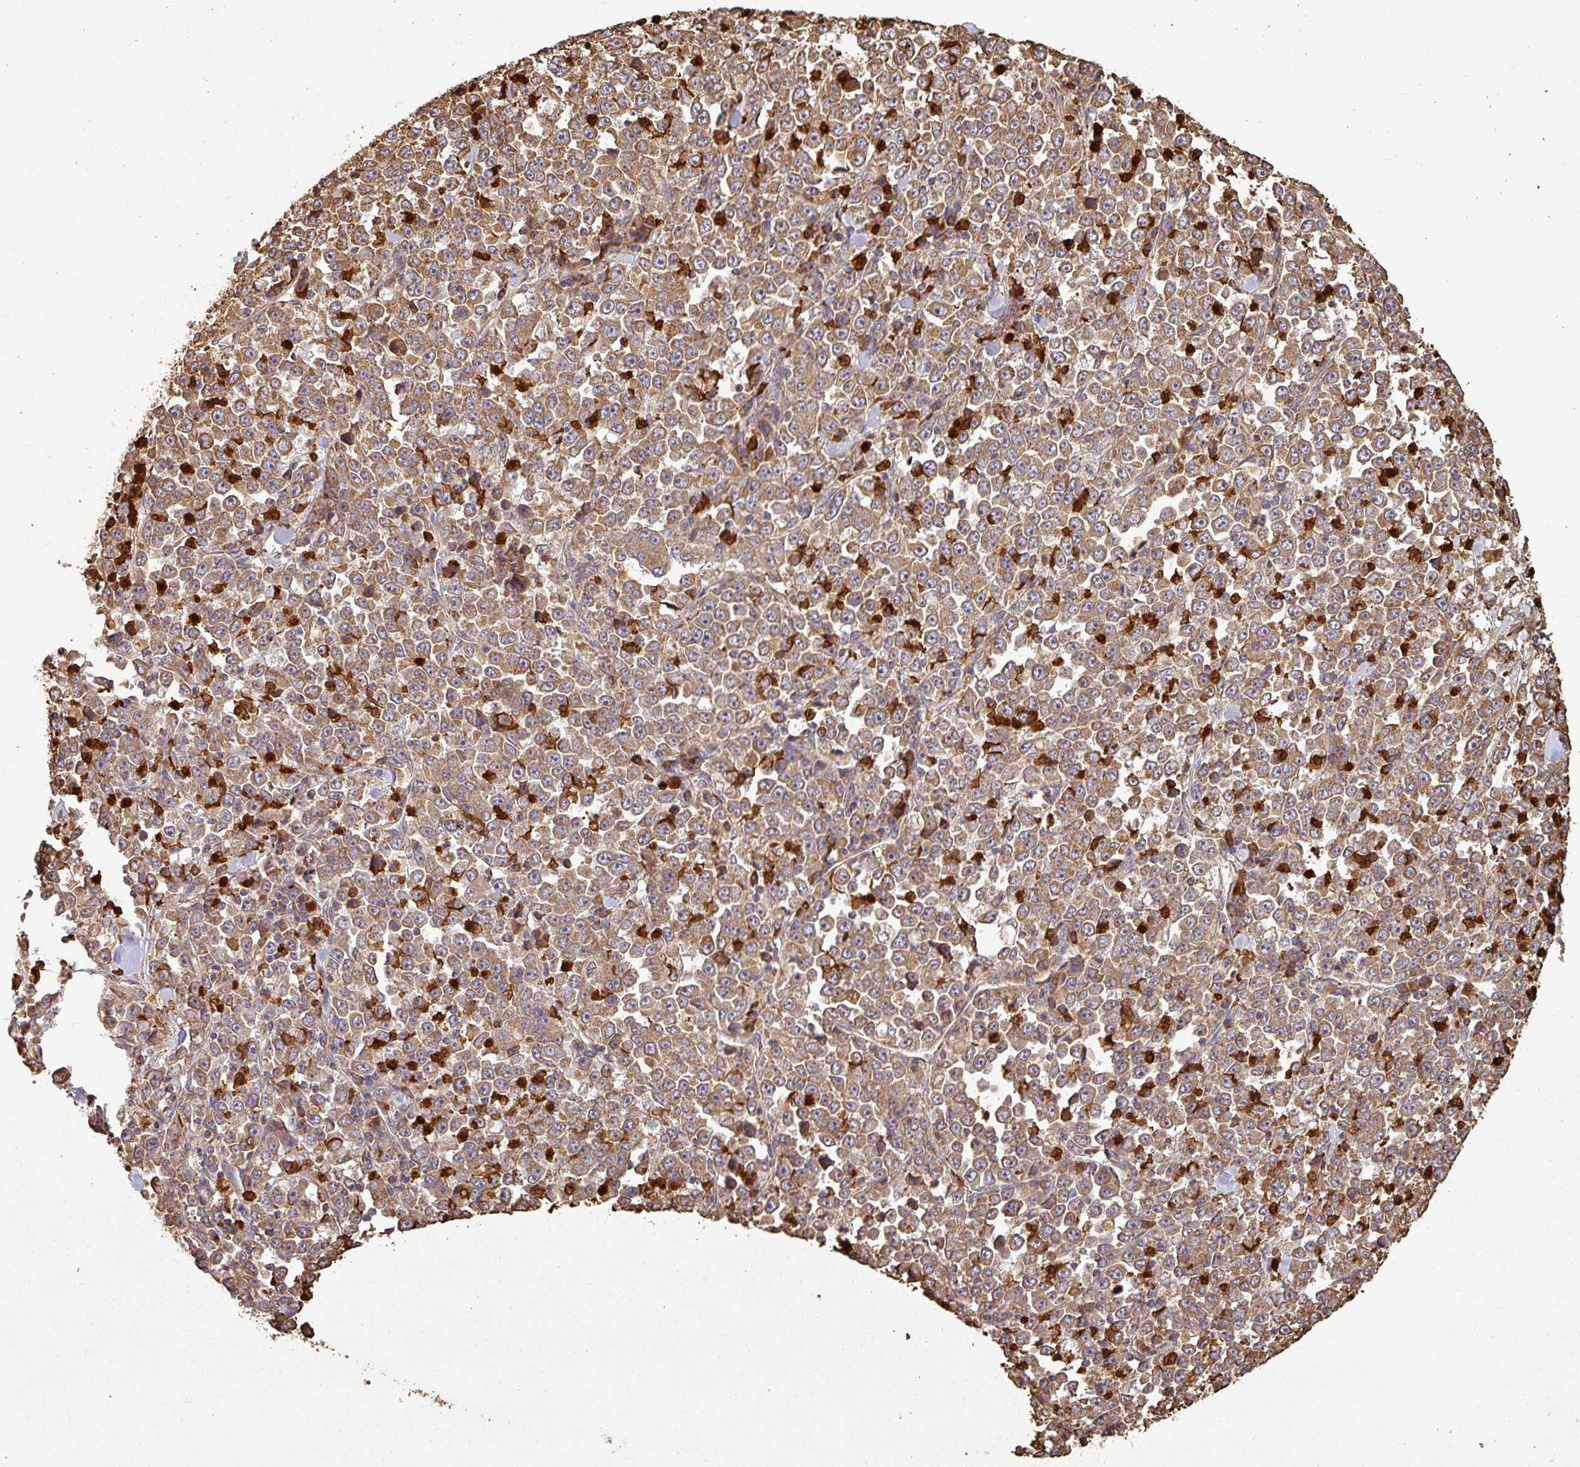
{"staining": {"intensity": "moderate", "quantity": ">75%", "location": "cytoplasmic/membranous"}, "tissue": "stomach cancer", "cell_type": "Tumor cells", "image_type": "cancer", "snomed": [{"axis": "morphology", "description": "Normal tissue, NOS"}, {"axis": "morphology", "description": "Adenocarcinoma, NOS"}, {"axis": "topography", "description": "Stomach, upper"}, {"axis": "topography", "description": "Stomach"}], "caption": "IHC (DAB (3,3'-diaminobenzidine)) staining of stomach cancer exhibits moderate cytoplasmic/membranous protein positivity in approximately >75% of tumor cells.", "gene": "PLEKHM1", "patient": {"sex": "male", "age": 59}}